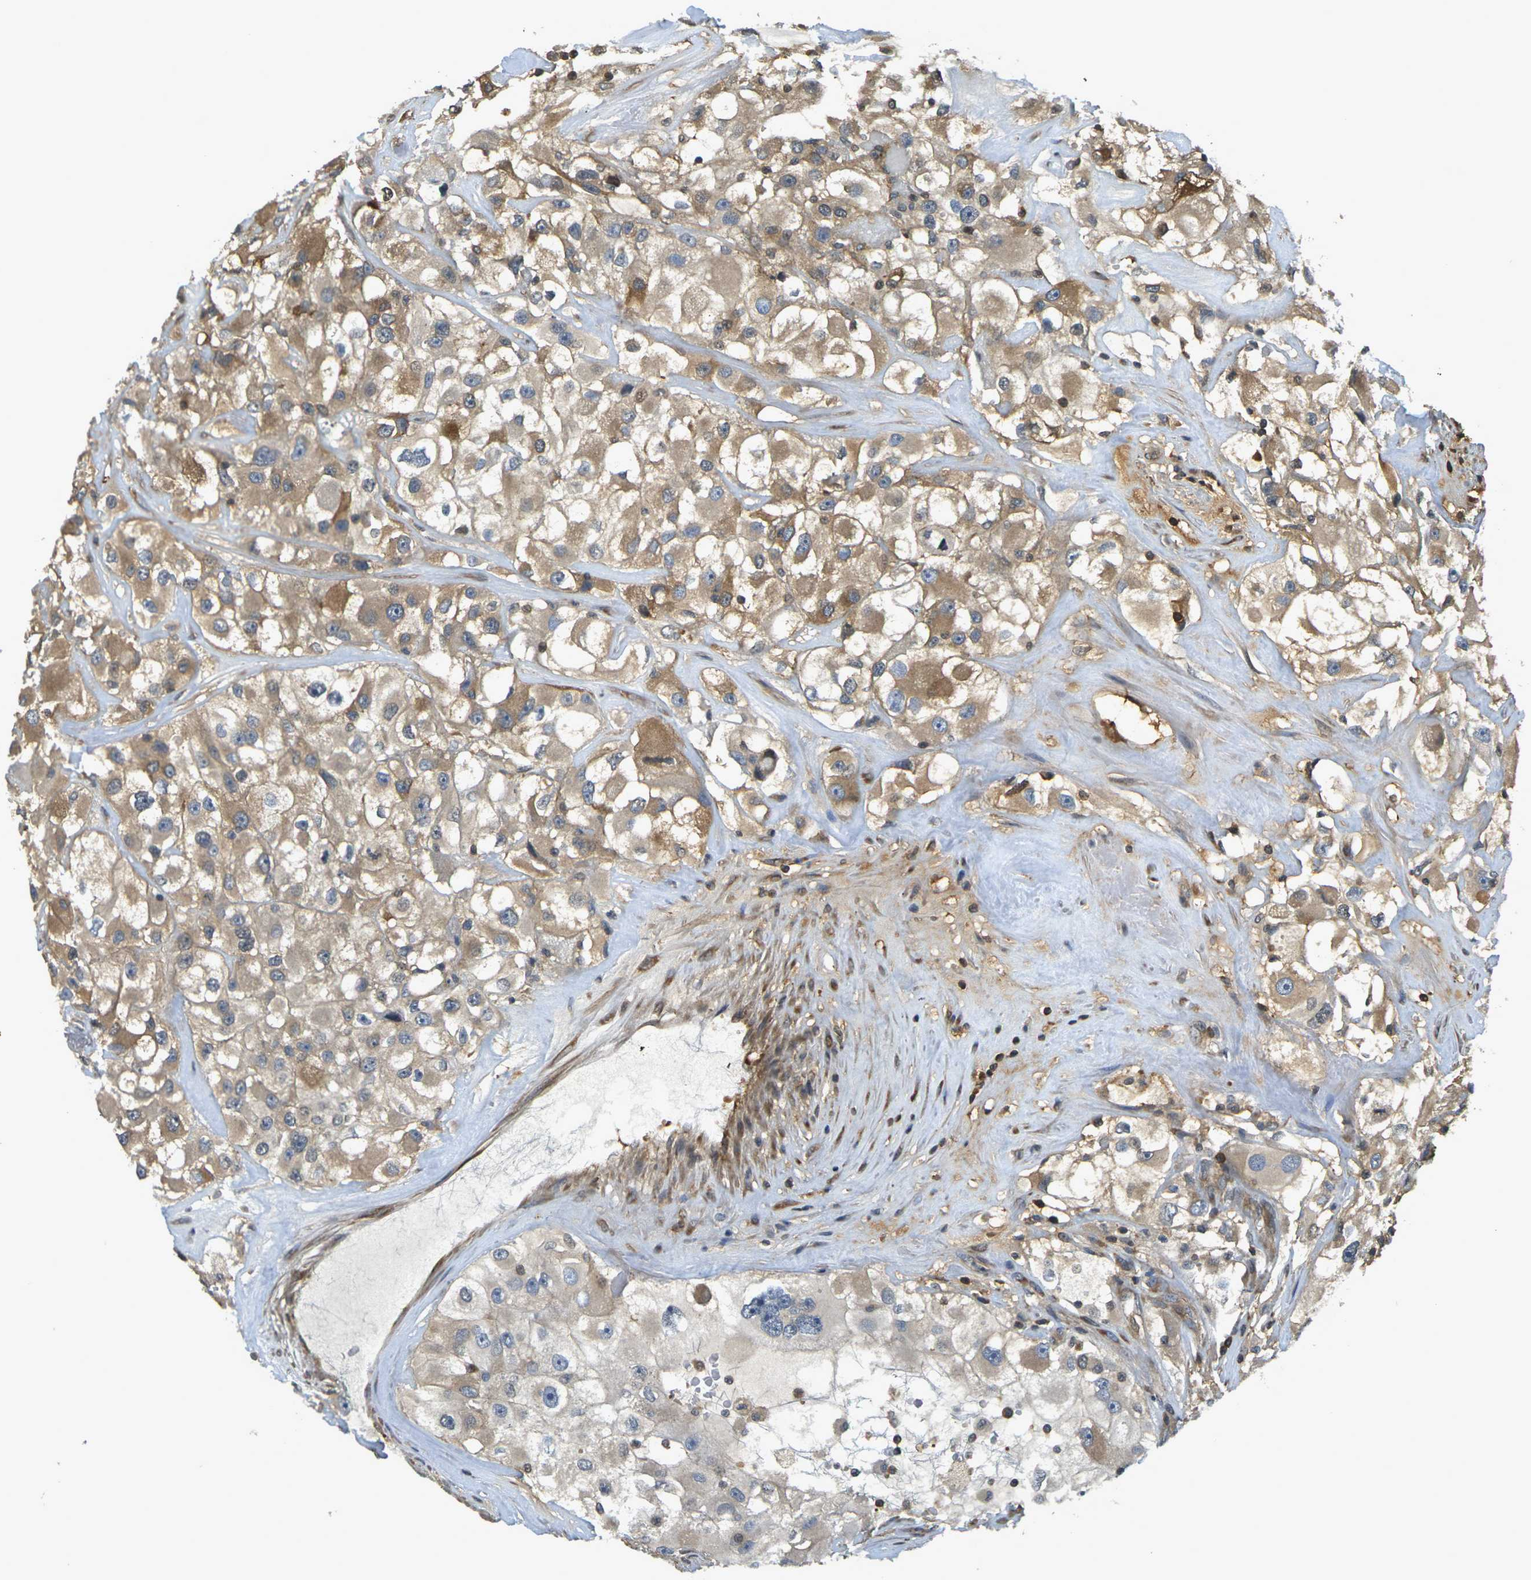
{"staining": {"intensity": "moderate", "quantity": ">75%", "location": "cytoplasmic/membranous"}, "tissue": "renal cancer", "cell_type": "Tumor cells", "image_type": "cancer", "snomed": [{"axis": "morphology", "description": "Adenocarcinoma, NOS"}, {"axis": "topography", "description": "Kidney"}], "caption": "Brown immunohistochemical staining in renal cancer shows moderate cytoplasmic/membranous positivity in about >75% of tumor cells. The protein of interest is stained brown, and the nuclei are stained in blue (DAB (3,3'-diaminobenzidine) IHC with brightfield microscopy, high magnification).", "gene": "CAST", "patient": {"sex": "female", "age": 52}}